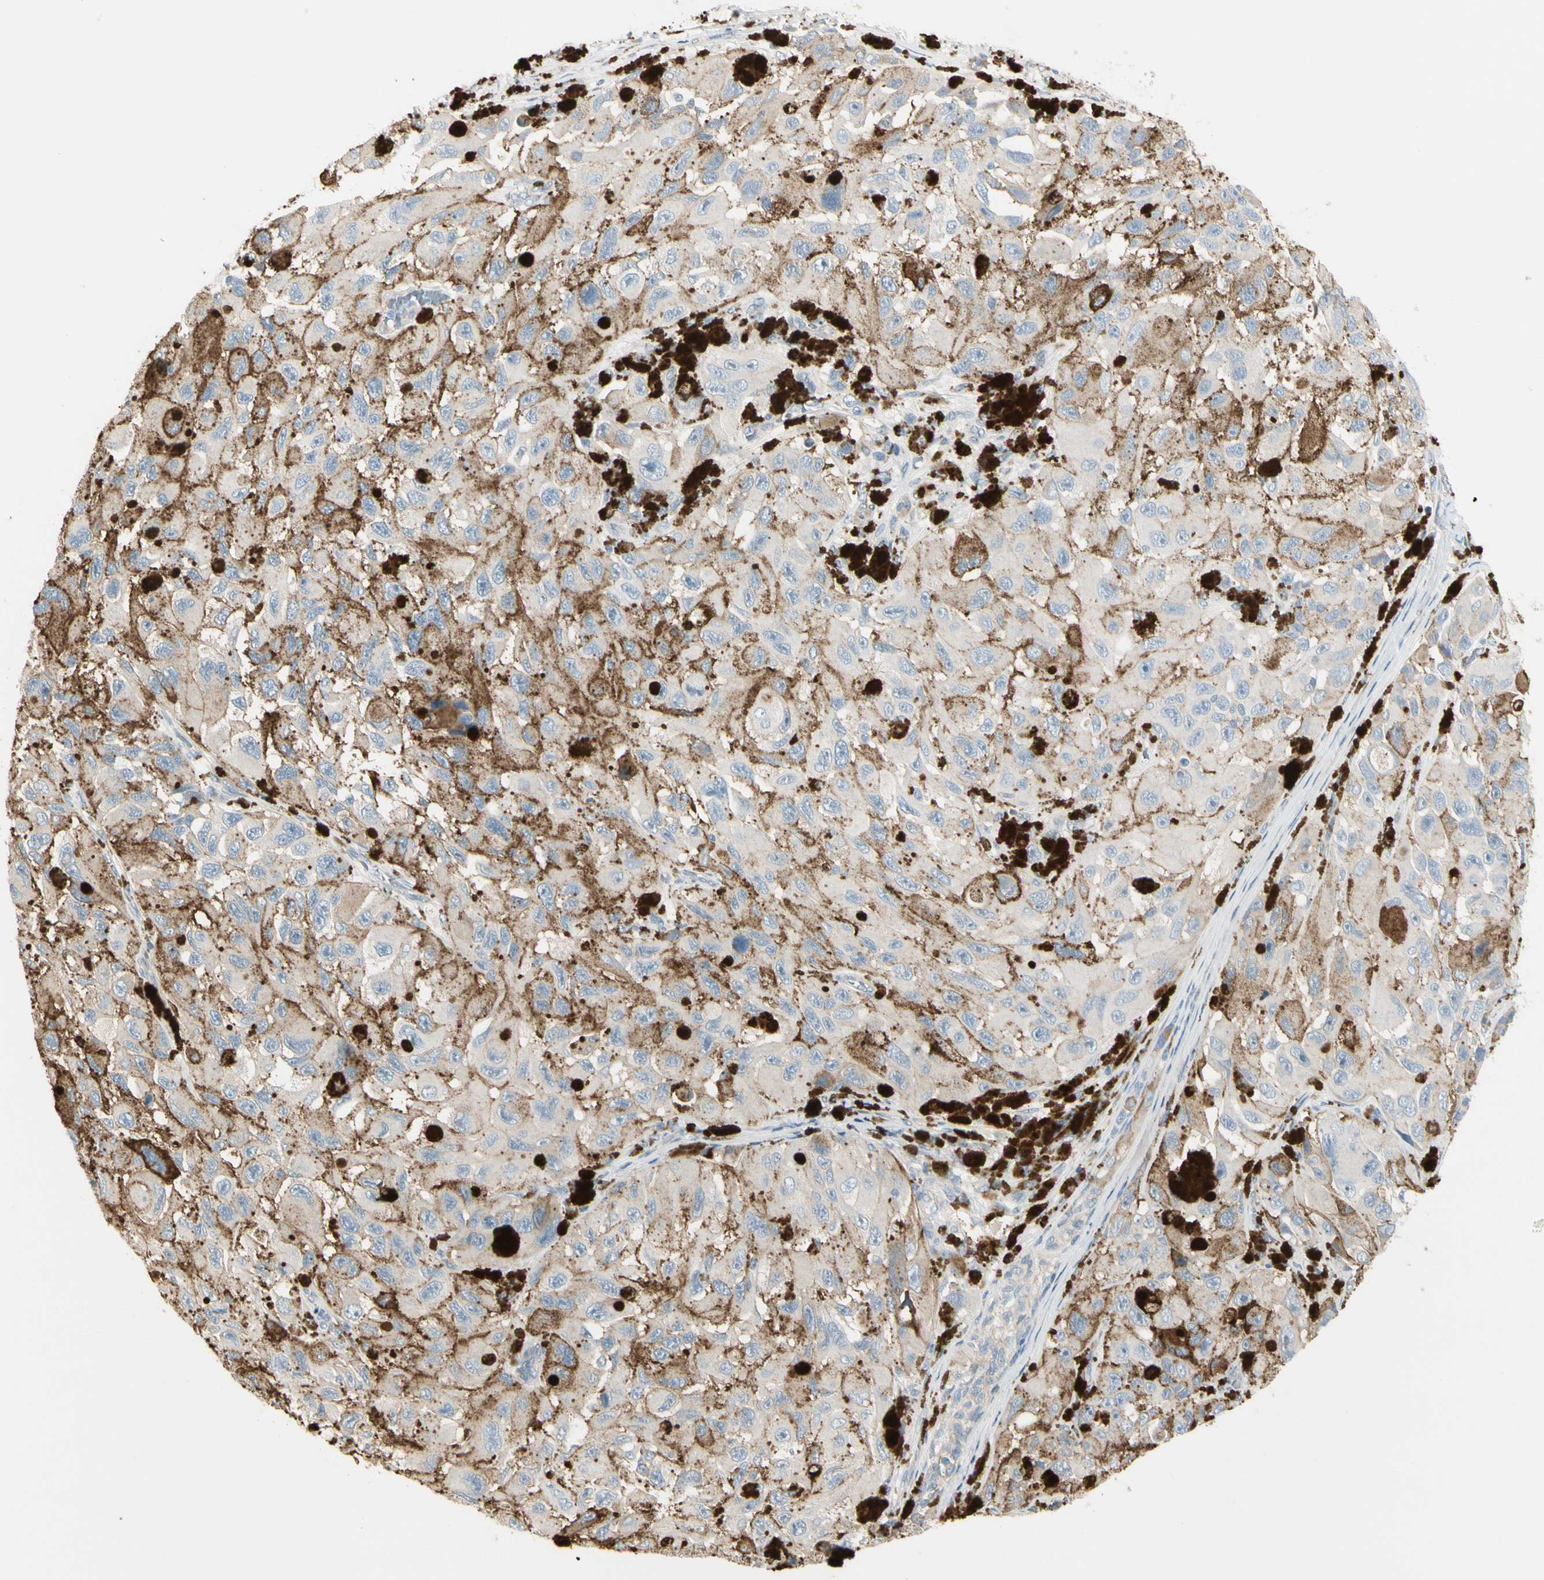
{"staining": {"intensity": "moderate", "quantity": ">75%", "location": "cytoplasmic/membranous"}, "tissue": "melanoma", "cell_type": "Tumor cells", "image_type": "cancer", "snomed": [{"axis": "morphology", "description": "Malignant melanoma, NOS"}, {"axis": "topography", "description": "Skin"}], "caption": "Protein expression analysis of melanoma reveals moderate cytoplasmic/membranous staining in about >75% of tumor cells. (Brightfield microscopy of DAB IHC at high magnification).", "gene": "ITGA3", "patient": {"sex": "female", "age": 73}}